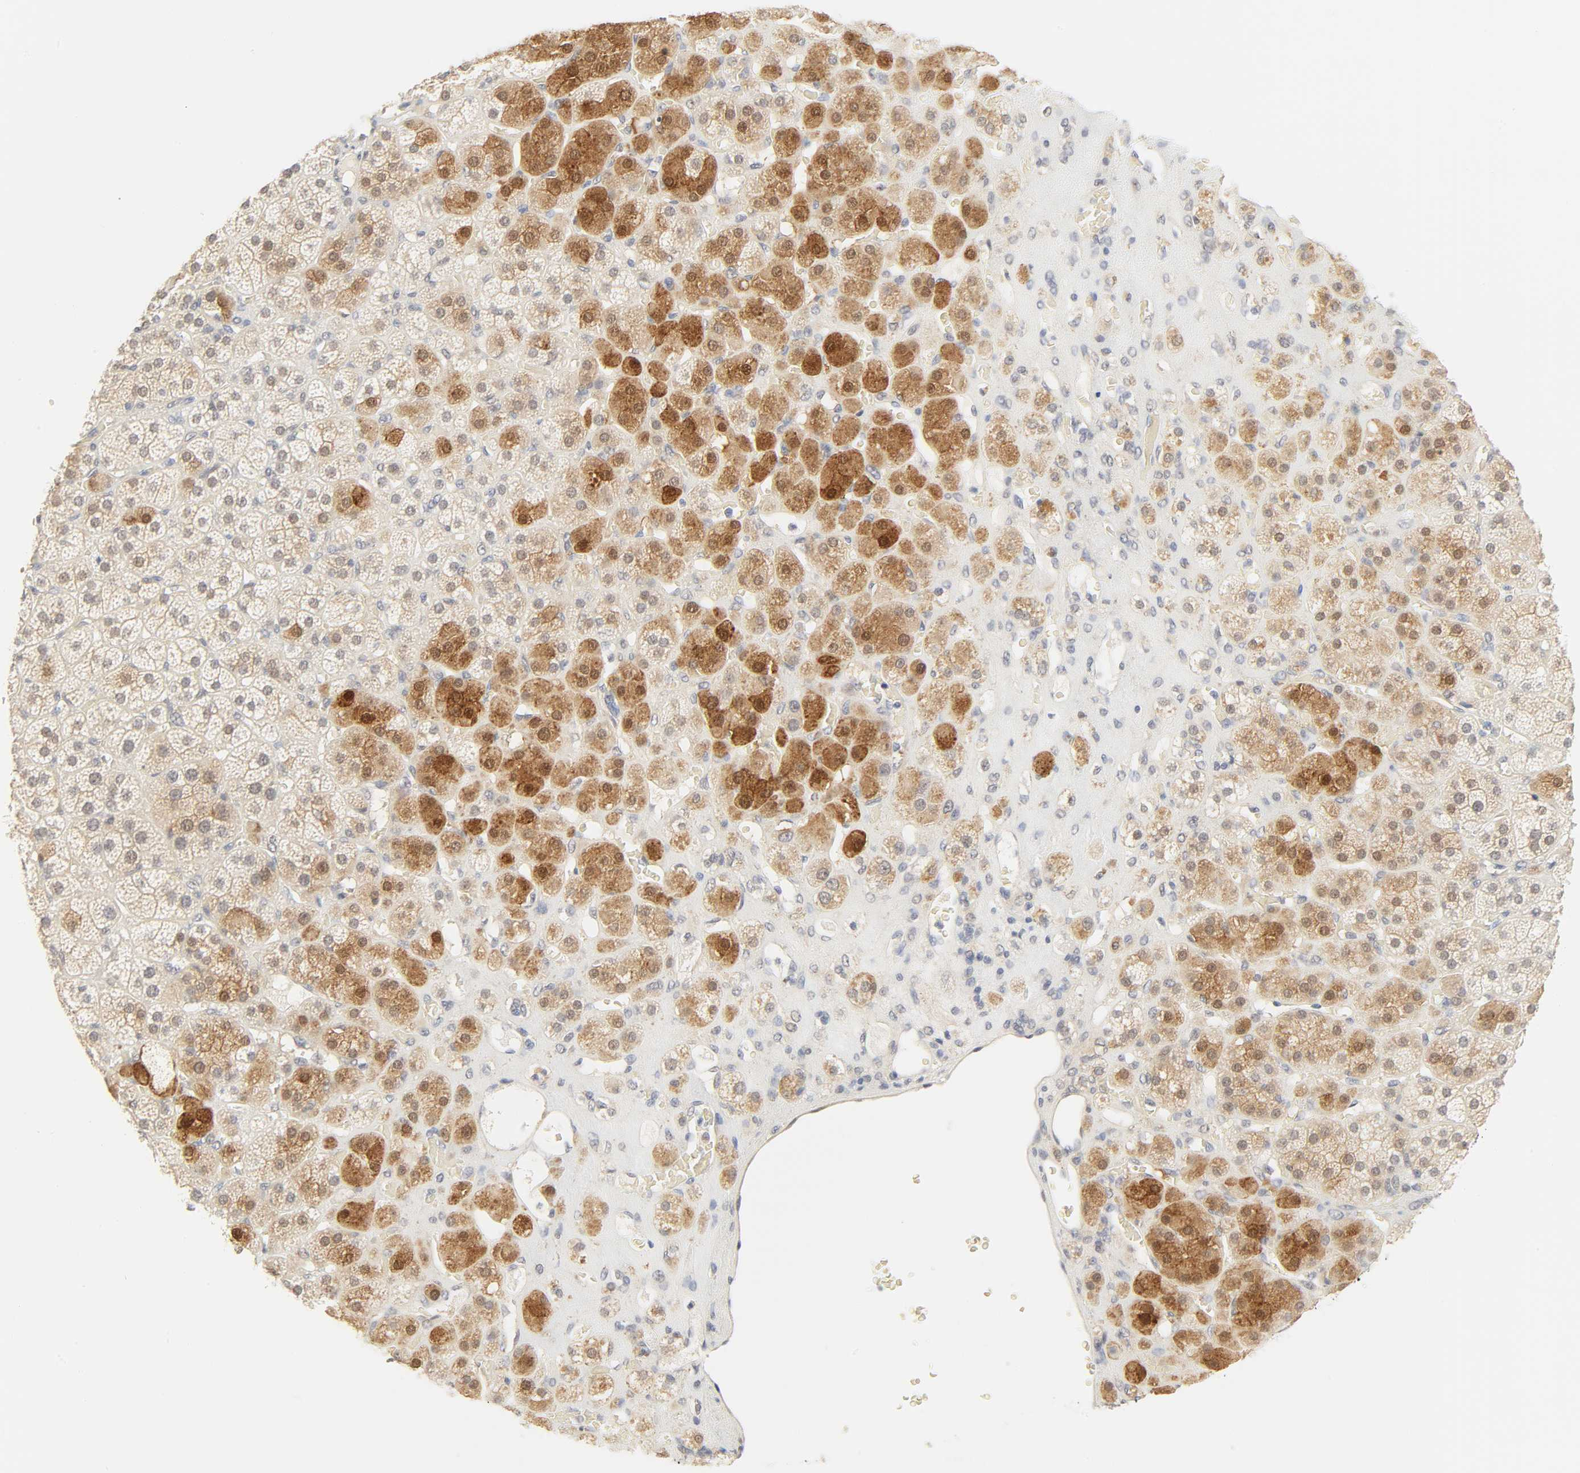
{"staining": {"intensity": "strong", "quantity": "<25%", "location": "cytoplasmic/membranous,nuclear"}, "tissue": "adrenal gland", "cell_type": "Glandular cells", "image_type": "normal", "snomed": [{"axis": "morphology", "description": "Normal tissue, NOS"}, {"axis": "topography", "description": "Adrenal gland"}], "caption": "This micrograph displays immunohistochemistry staining of unremarkable adrenal gland, with medium strong cytoplasmic/membranous,nuclear expression in about <25% of glandular cells.", "gene": "ACSS2", "patient": {"sex": "female", "age": 71}}